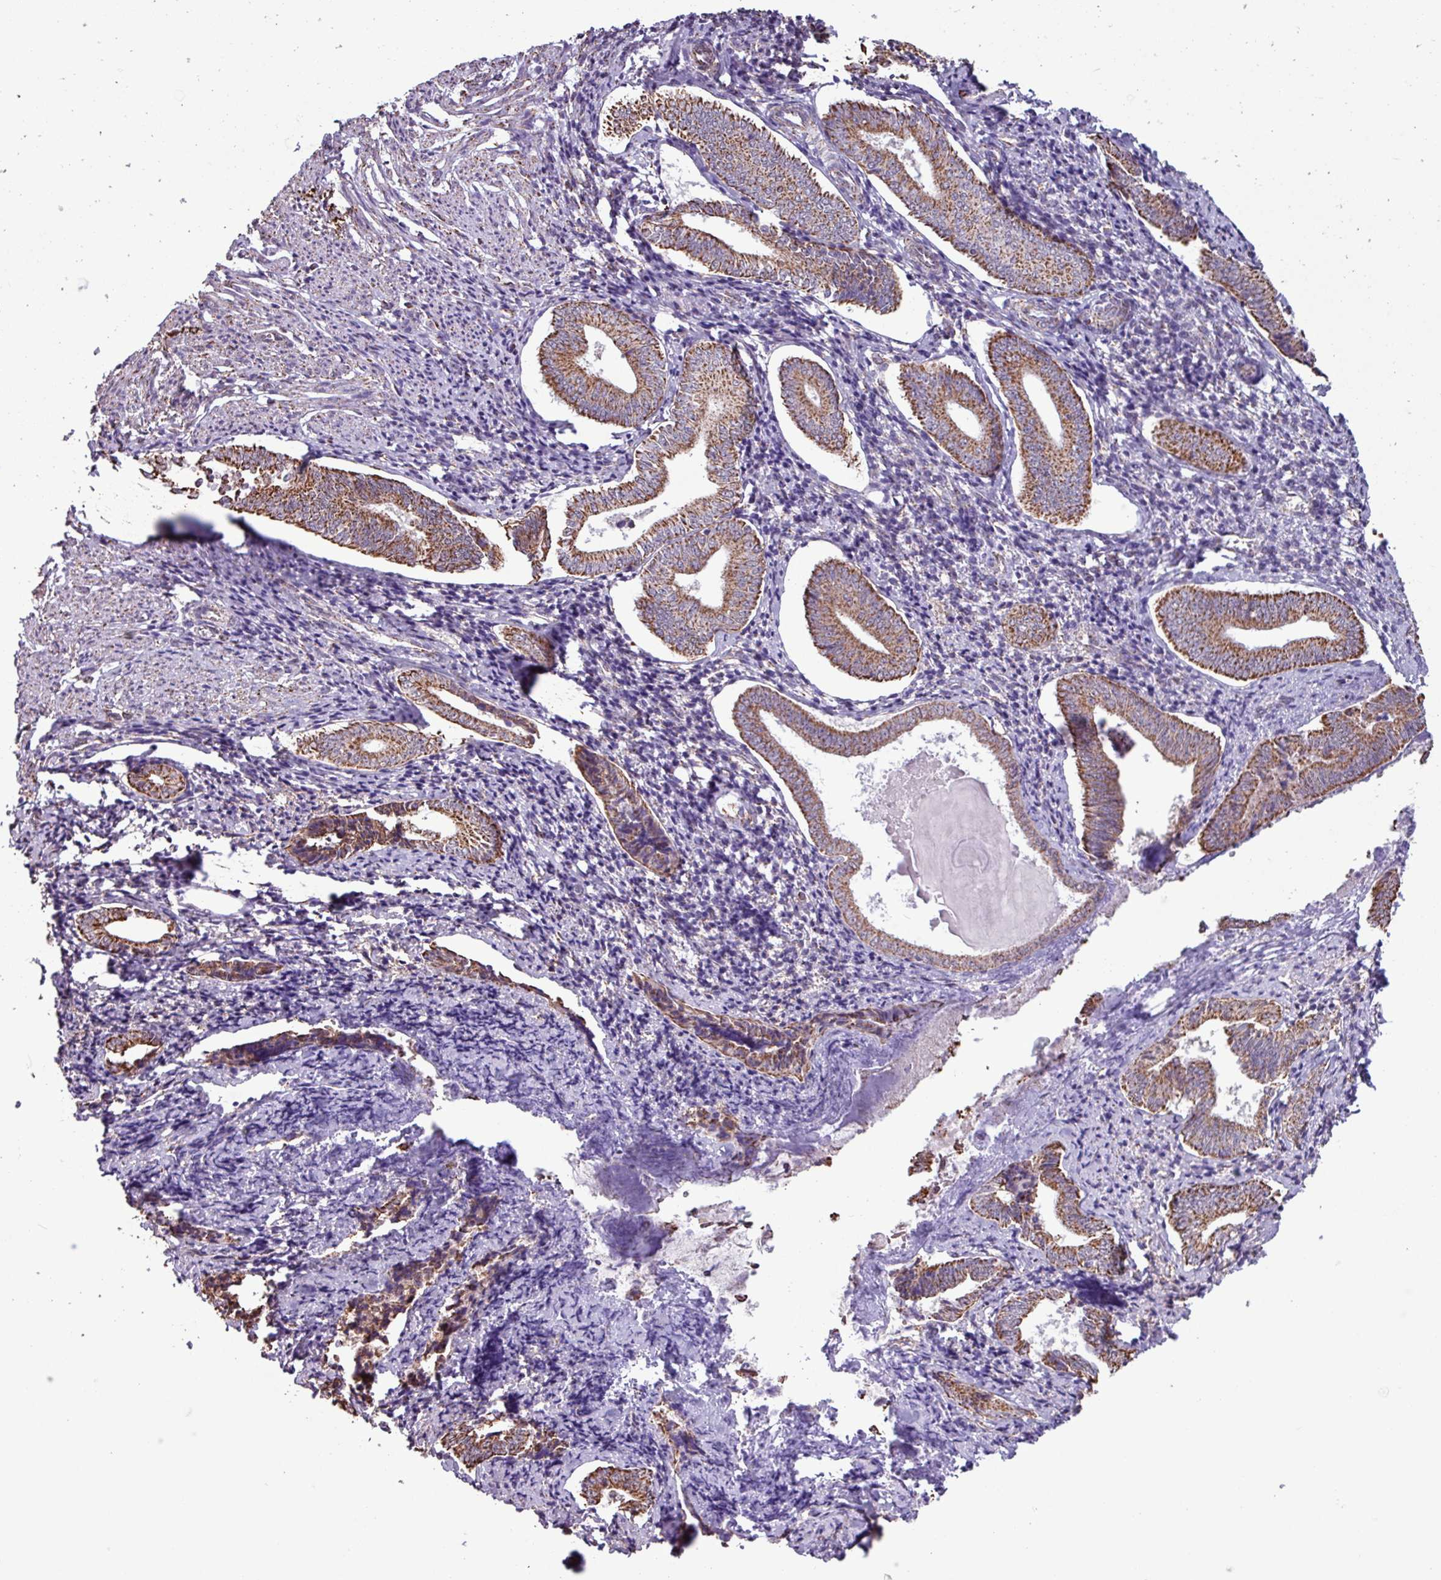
{"staining": {"intensity": "strong", "quantity": ">75%", "location": "cytoplasmic/membranous"}, "tissue": "cervical cancer", "cell_type": "Tumor cells", "image_type": "cancer", "snomed": [{"axis": "morphology", "description": "Squamous cell carcinoma, NOS"}, {"axis": "topography", "description": "Cervix"}], "caption": "IHC staining of cervical squamous cell carcinoma, which reveals high levels of strong cytoplasmic/membranous expression in approximately >75% of tumor cells indicating strong cytoplasmic/membranous protein positivity. The staining was performed using DAB (brown) for protein detection and nuclei were counterstained in hematoxylin (blue).", "gene": "ALG8", "patient": {"sex": "female", "age": 59}}